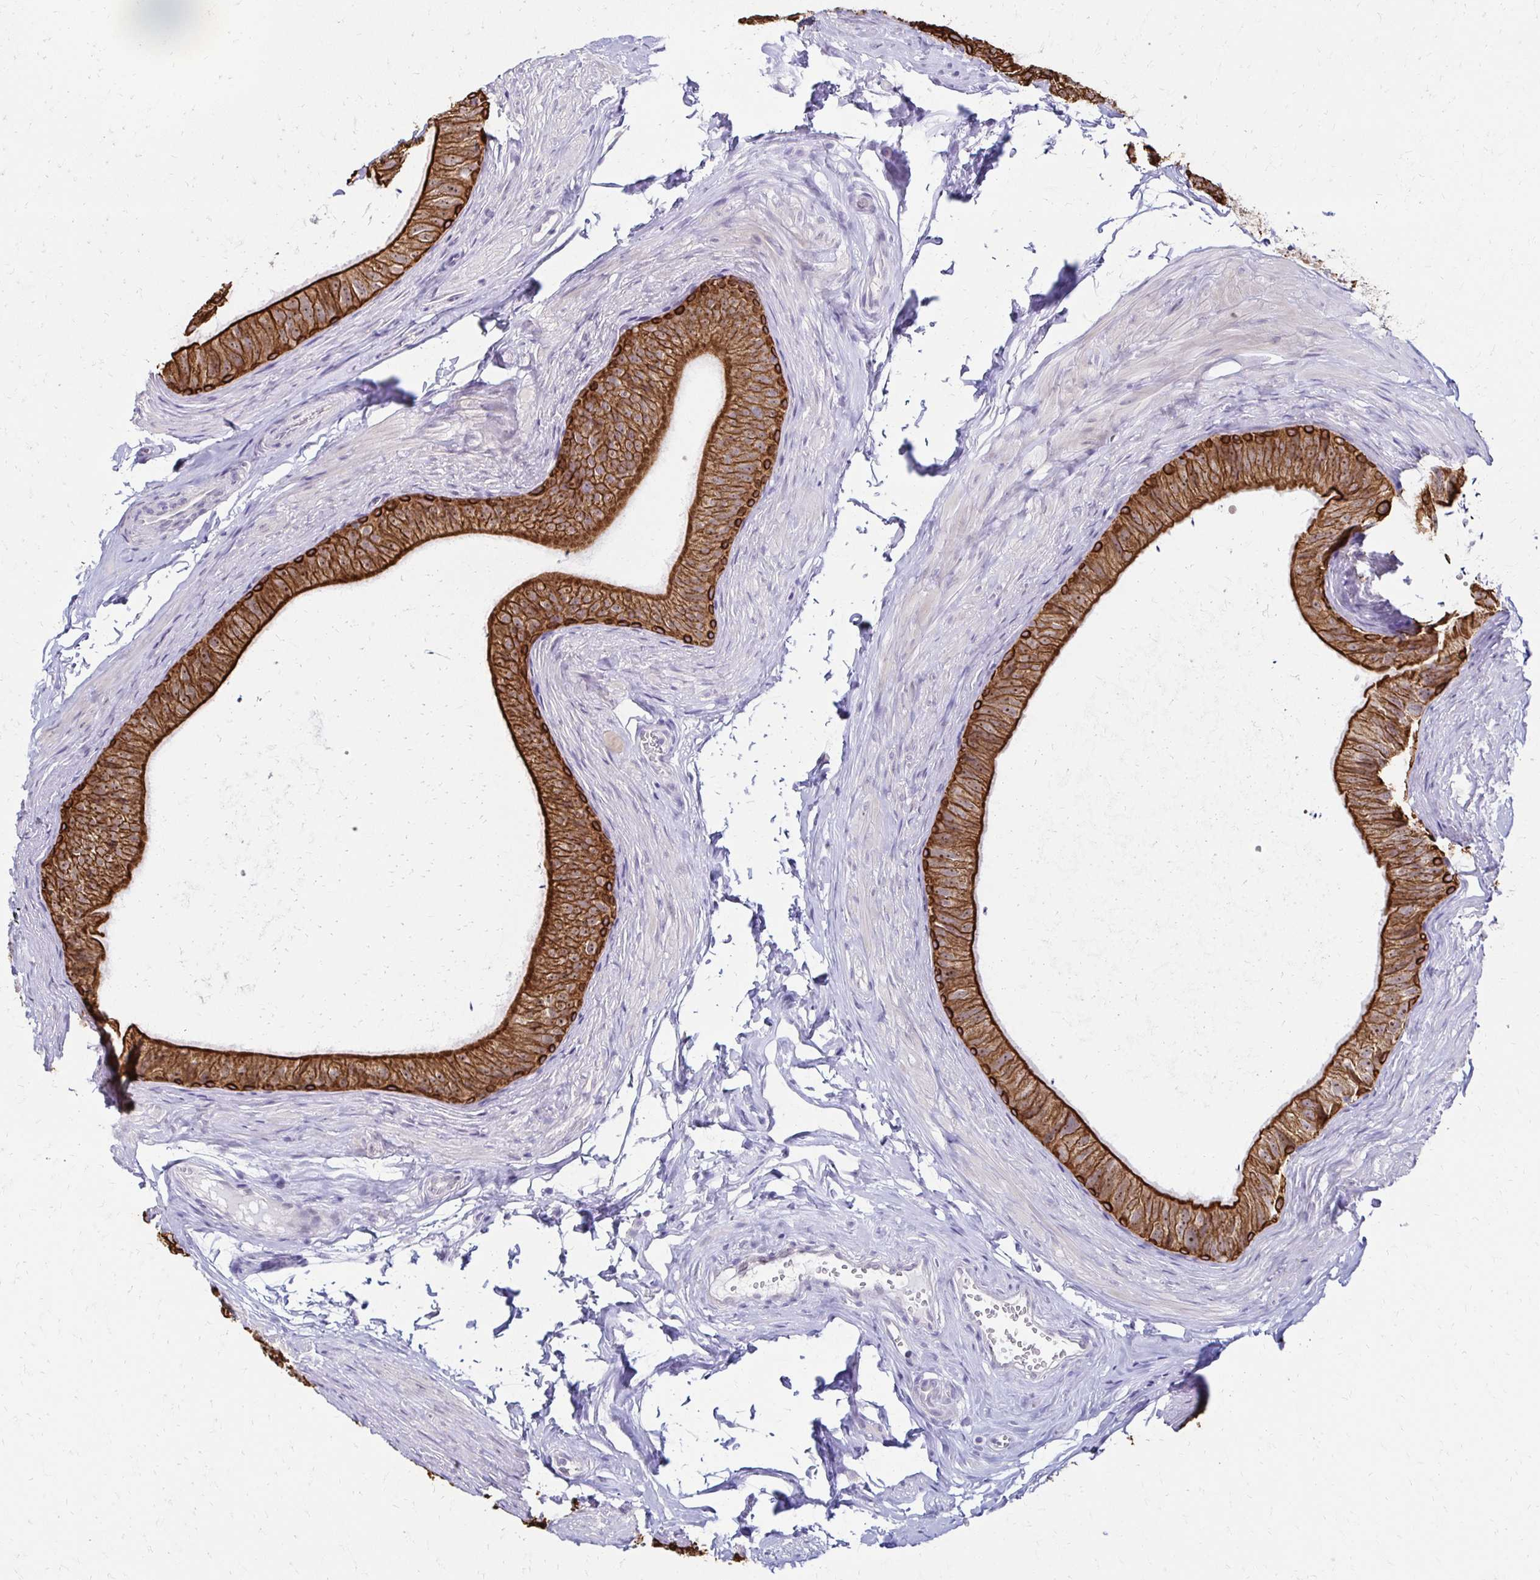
{"staining": {"intensity": "strong", "quantity": ">75%", "location": "cytoplasmic/membranous"}, "tissue": "epididymis", "cell_type": "Glandular cells", "image_type": "normal", "snomed": [{"axis": "morphology", "description": "Normal tissue, NOS"}, {"axis": "topography", "description": "Epididymis, spermatic cord, NOS"}, {"axis": "topography", "description": "Epididymis"}, {"axis": "topography", "description": "Peripheral nerve tissue"}], "caption": "The photomicrograph displays staining of normal epididymis, revealing strong cytoplasmic/membranous protein positivity (brown color) within glandular cells.", "gene": "C1QTNF2", "patient": {"sex": "male", "age": 29}}